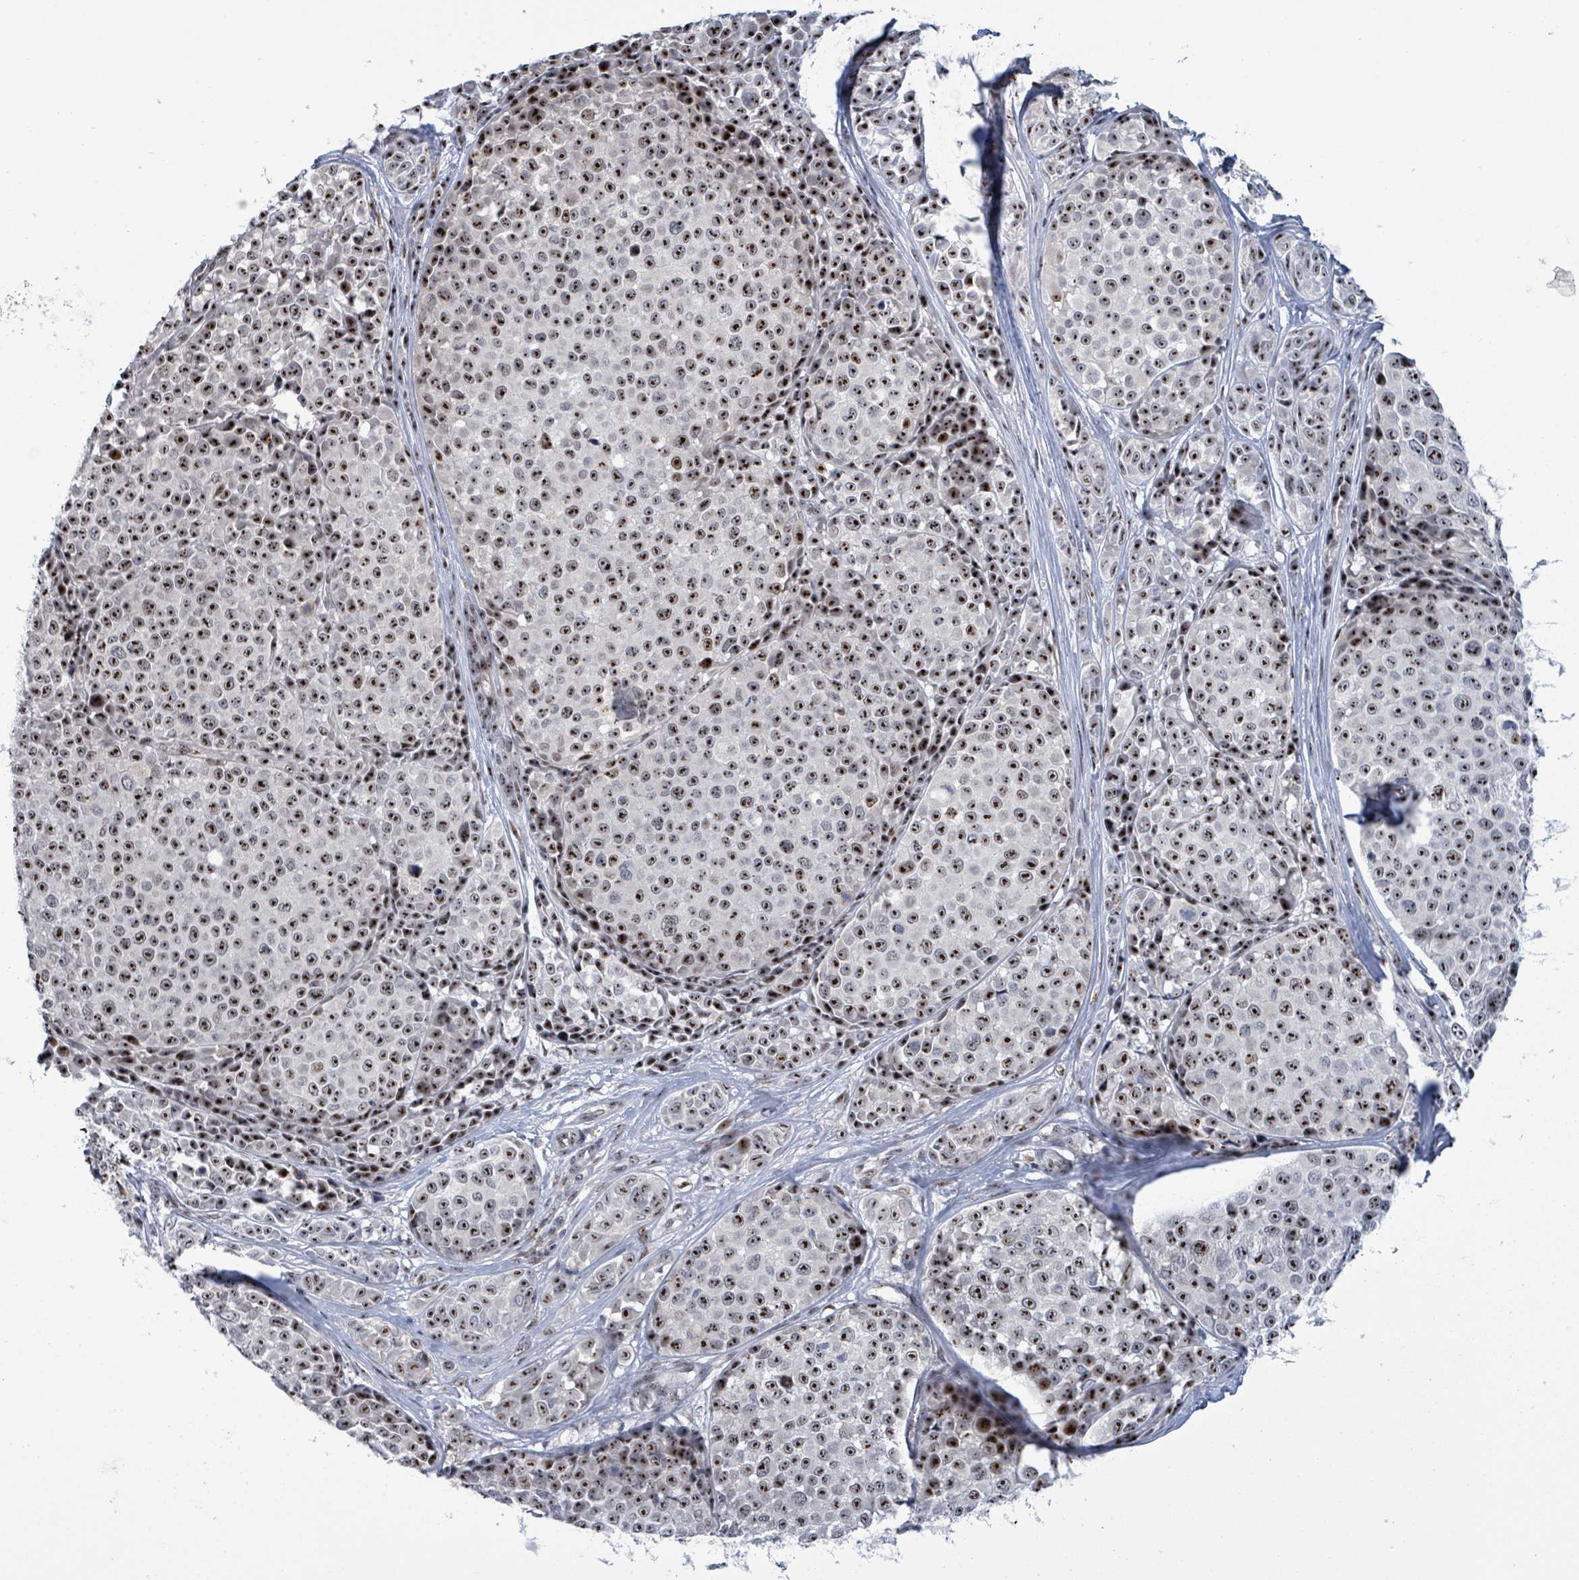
{"staining": {"intensity": "strong", "quantity": ">75%", "location": "nuclear"}, "tissue": "melanoma", "cell_type": "Tumor cells", "image_type": "cancer", "snomed": [{"axis": "morphology", "description": "Malignant melanoma, NOS"}, {"axis": "topography", "description": "Skin"}], "caption": "A micrograph showing strong nuclear staining in approximately >75% of tumor cells in melanoma, as visualized by brown immunohistochemical staining.", "gene": "RRN3", "patient": {"sex": "female", "age": 35}}